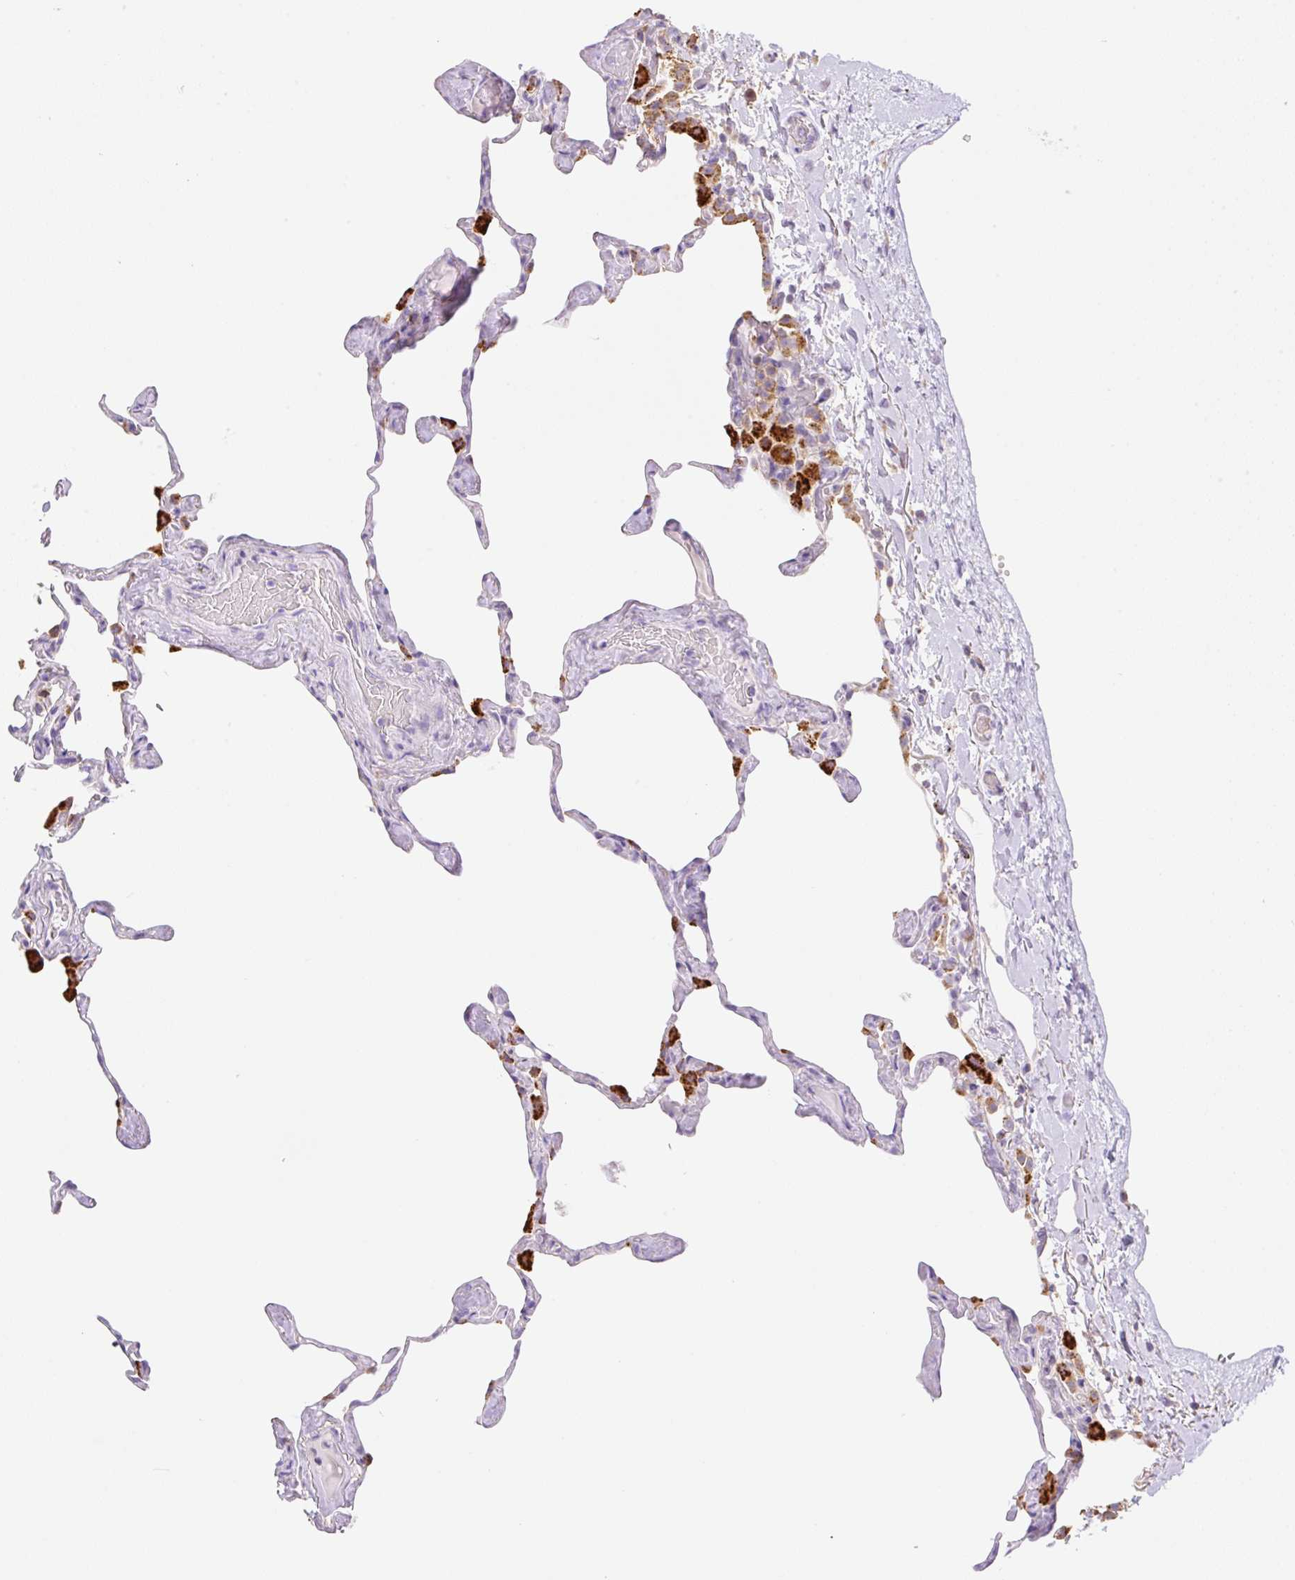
{"staining": {"intensity": "negative", "quantity": "none", "location": "none"}, "tissue": "lung", "cell_type": "Alveolar cells", "image_type": "normal", "snomed": [{"axis": "morphology", "description": "Normal tissue, NOS"}, {"axis": "topography", "description": "Lung"}], "caption": "Alveolar cells show no significant expression in normal lung. The staining is performed using DAB (3,3'-diaminobenzidine) brown chromogen with nuclei counter-stained in using hematoxylin.", "gene": "COPZ2", "patient": {"sex": "male", "age": 65}}